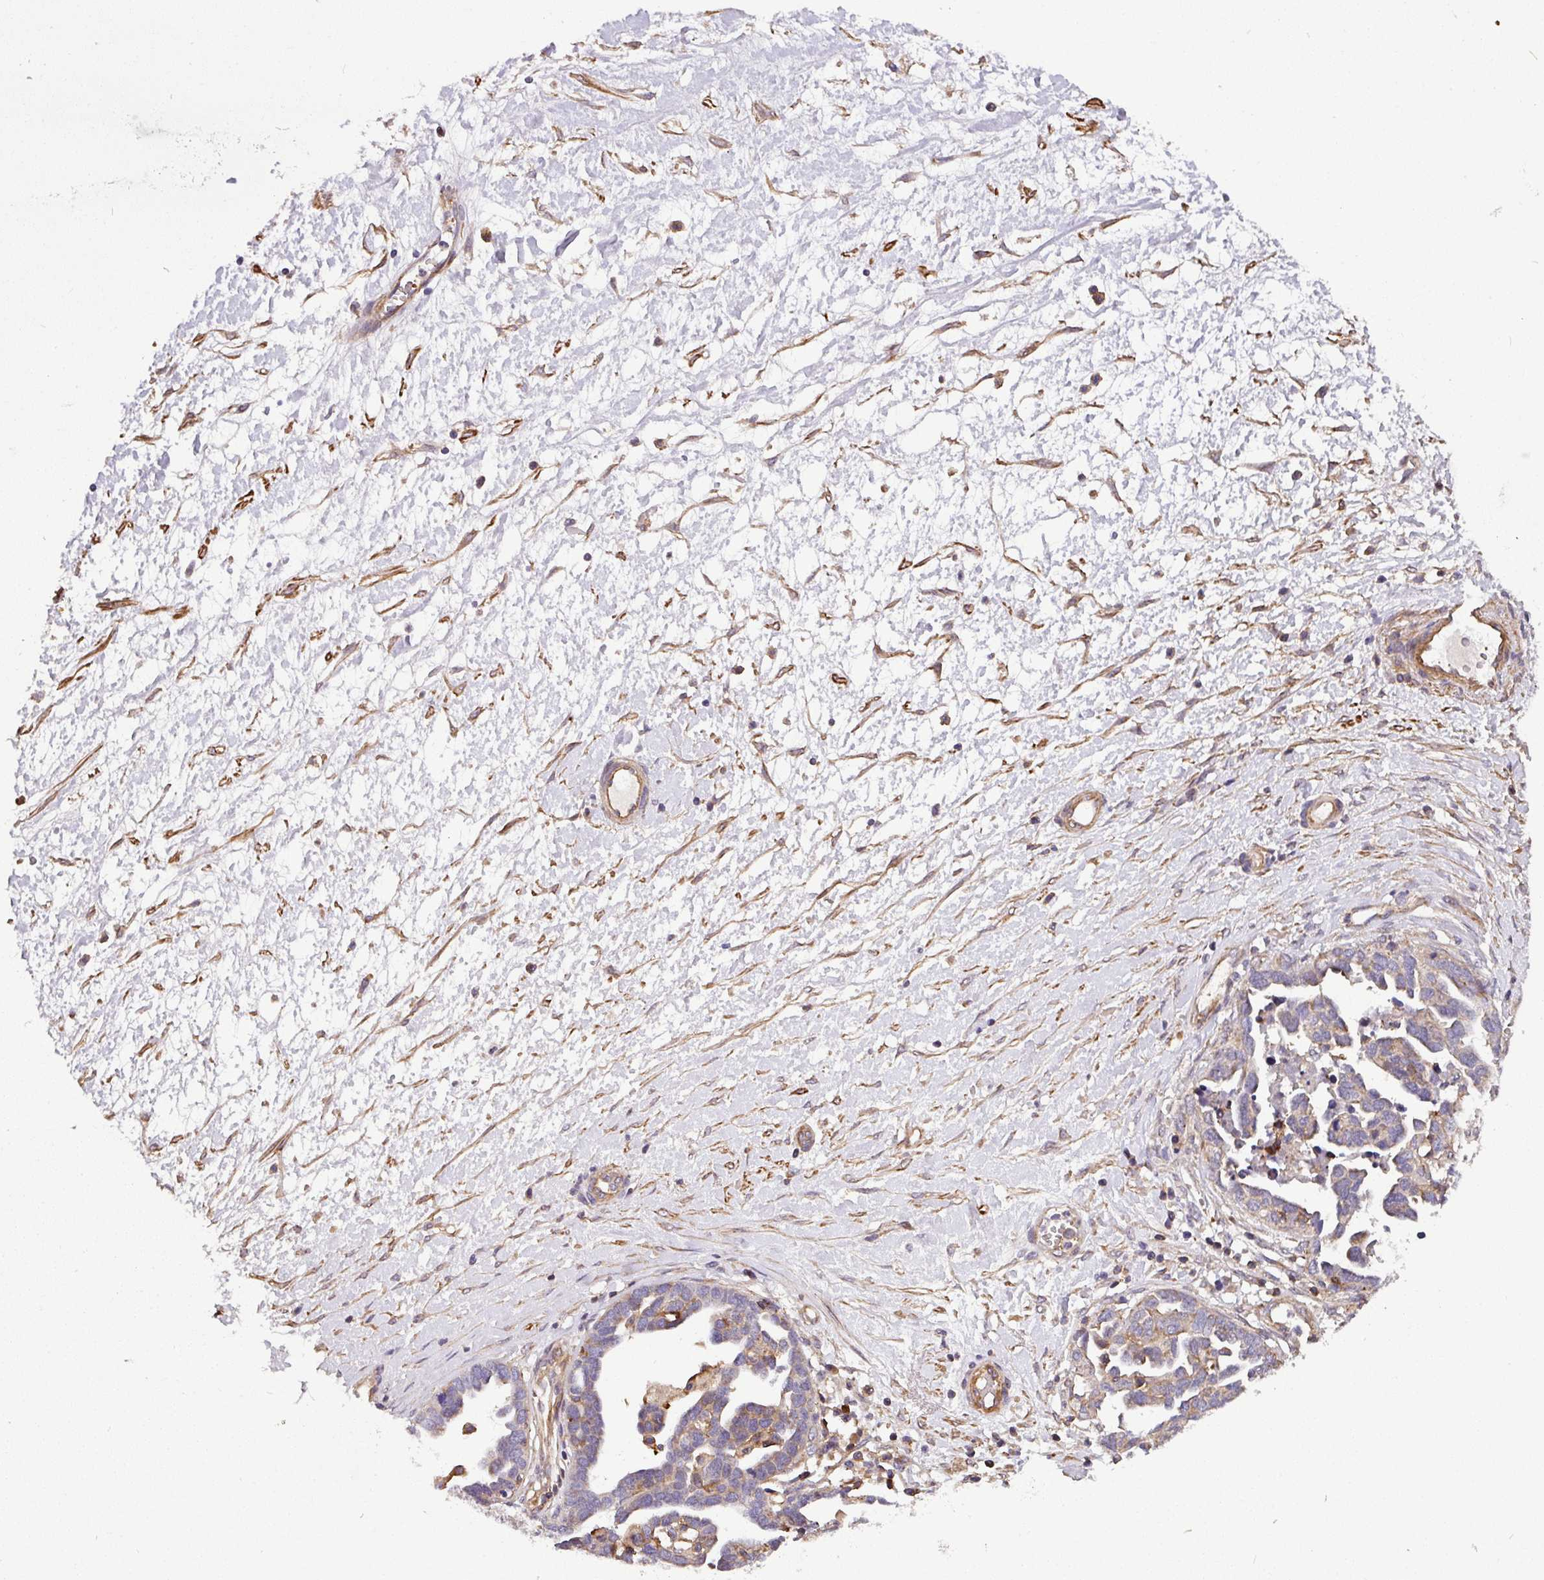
{"staining": {"intensity": "weak", "quantity": "<25%", "location": "cytoplasmic/membranous"}, "tissue": "ovarian cancer", "cell_type": "Tumor cells", "image_type": "cancer", "snomed": [{"axis": "morphology", "description": "Cystadenocarcinoma, serous, NOS"}, {"axis": "topography", "description": "Ovary"}], "caption": "Serous cystadenocarcinoma (ovarian) was stained to show a protein in brown. There is no significant staining in tumor cells. (Immunohistochemistry, brightfield microscopy, high magnification).", "gene": "CASS4", "patient": {"sex": "female", "age": 54}}